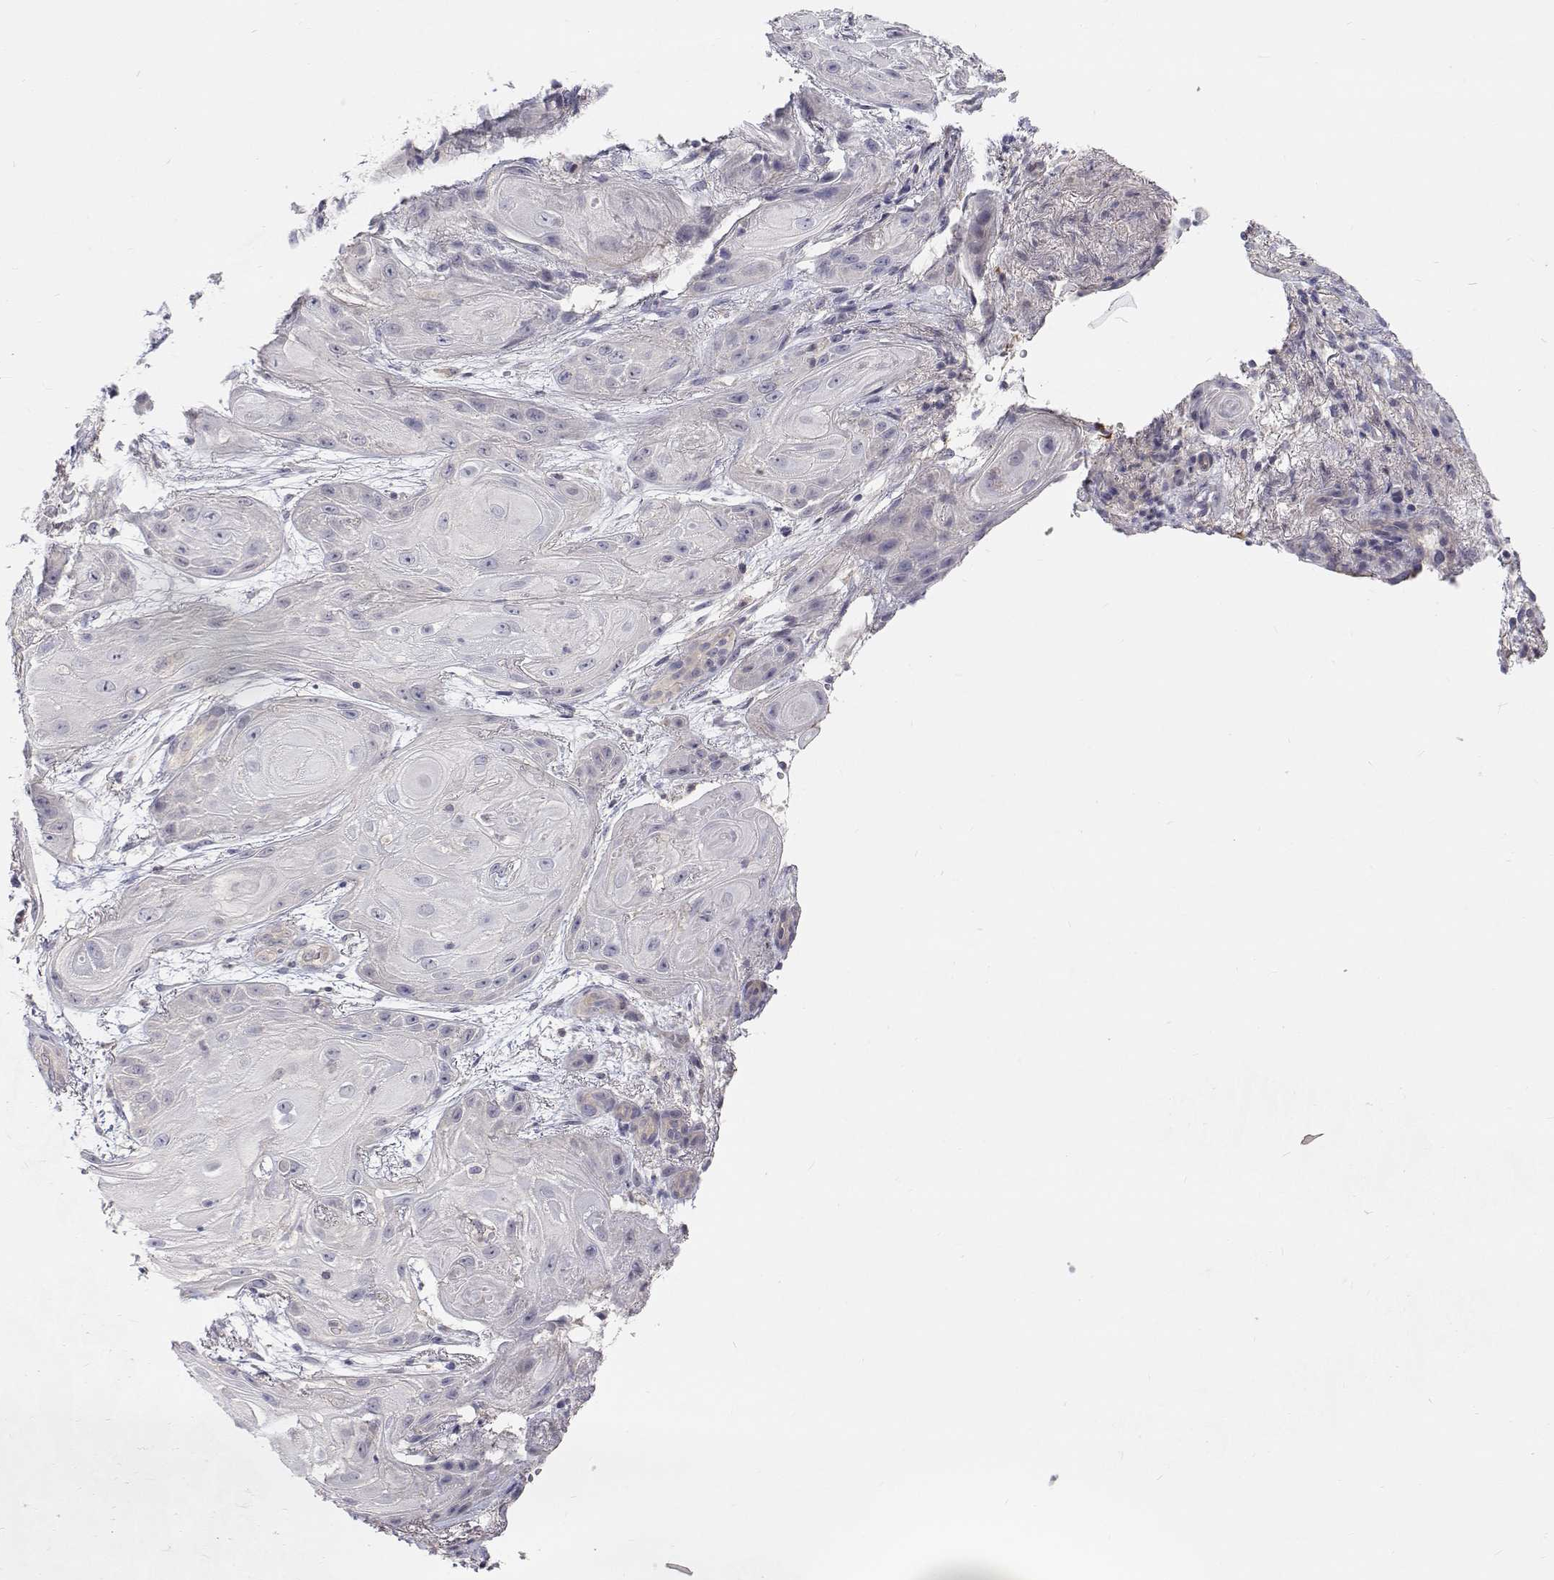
{"staining": {"intensity": "negative", "quantity": "none", "location": "none"}, "tissue": "skin cancer", "cell_type": "Tumor cells", "image_type": "cancer", "snomed": [{"axis": "morphology", "description": "Squamous cell carcinoma, NOS"}, {"axis": "topography", "description": "Skin"}], "caption": "Tumor cells show no significant protein expression in squamous cell carcinoma (skin). (DAB immunohistochemistry (IHC) visualized using brightfield microscopy, high magnification).", "gene": "MYPN", "patient": {"sex": "male", "age": 62}}